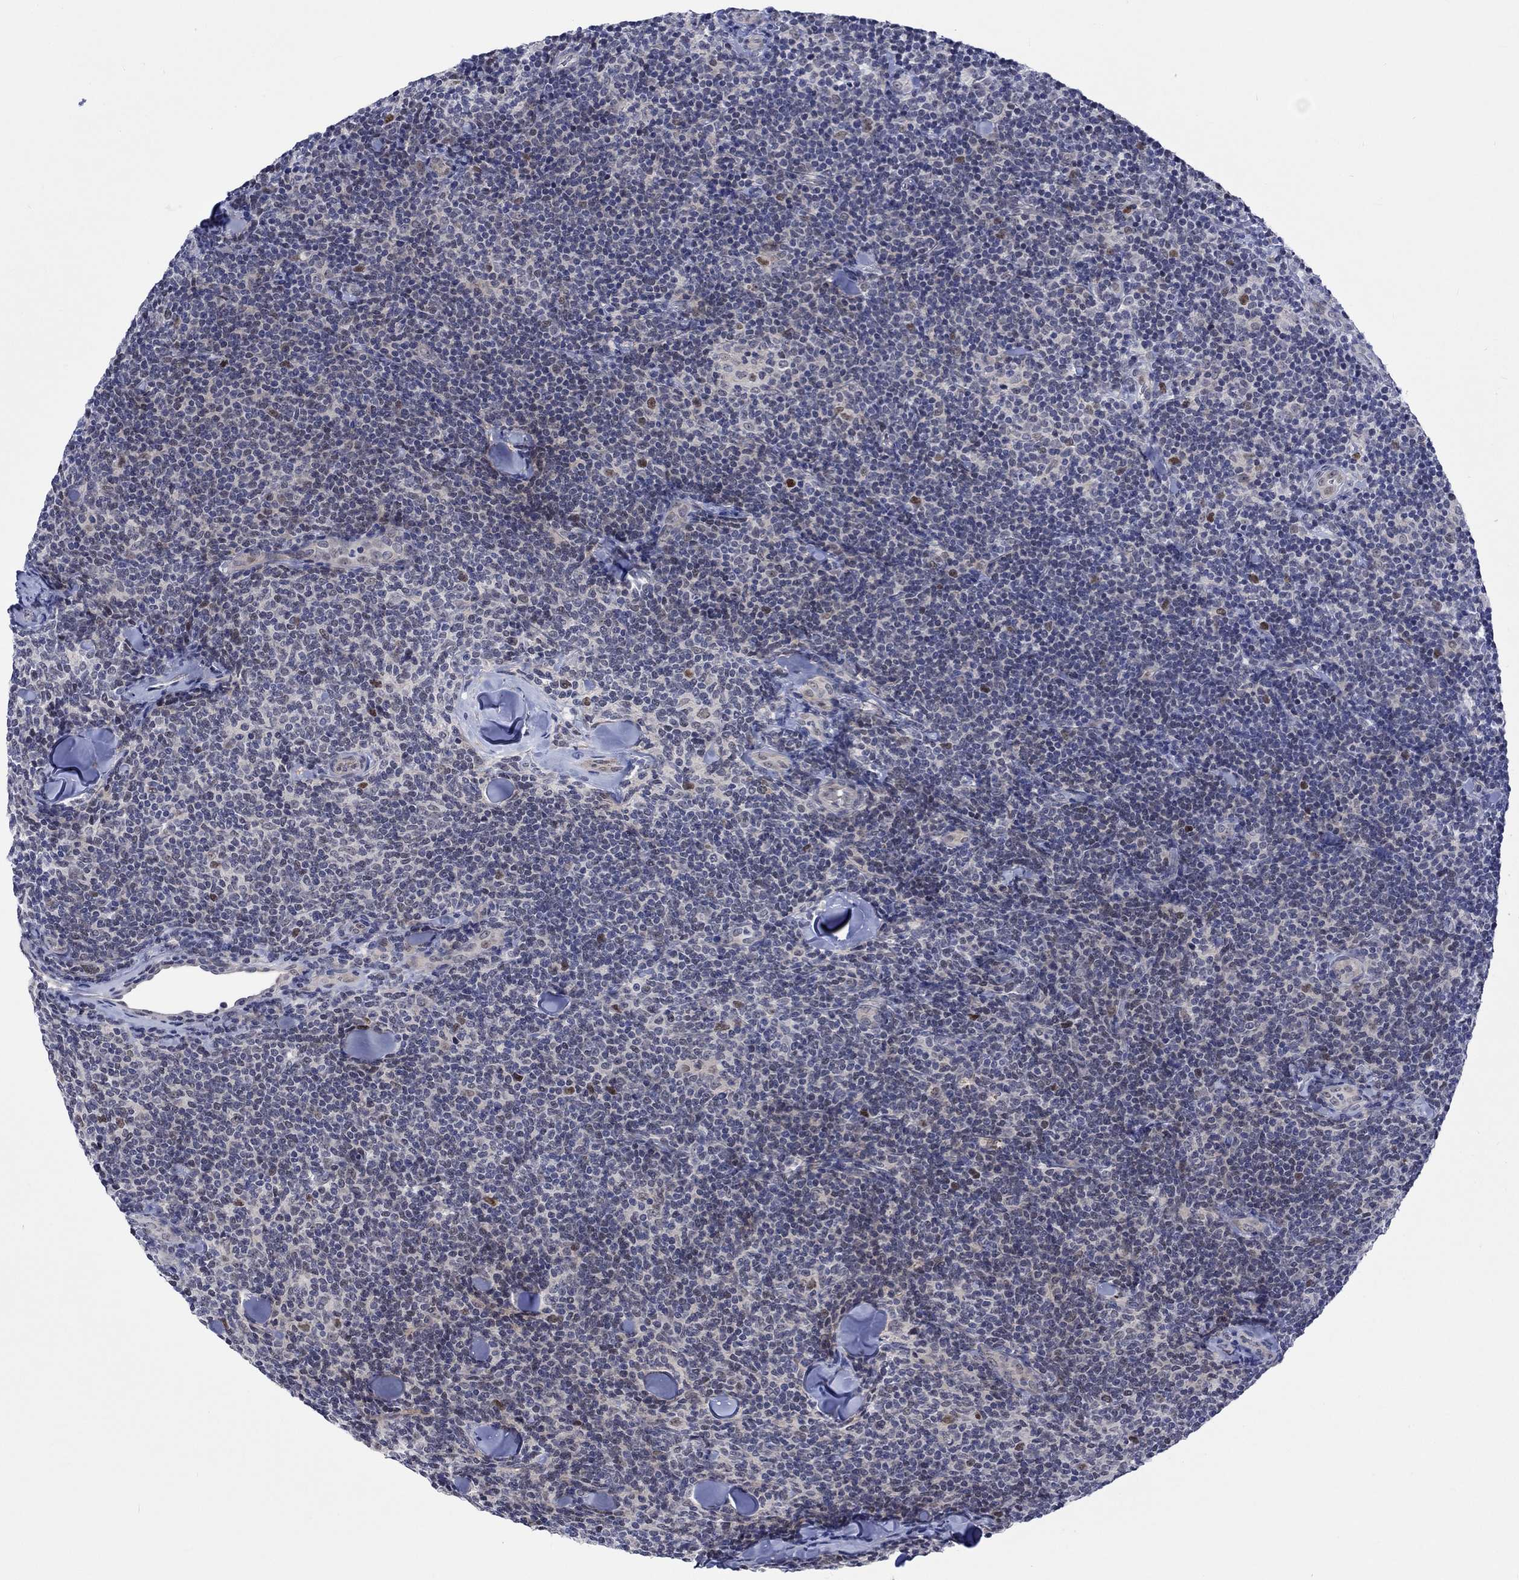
{"staining": {"intensity": "strong", "quantity": "<25%", "location": "nuclear"}, "tissue": "lymphoma", "cell_type": "Tumor cells", "image_type": "cancer", "snomed": [{"axis": "morphology", "description": "Malignant lymphoma, non-Hodgkin's type, Low grade"}, {"axis": "topography", "description": "Lymph node"}], "caption": "Immunohistochemistry (DAB) staining of malignant lymphoma, non-Hodgkin's type (low-grade) displays strong nuclear protein expression in approximately <25% of tumor cells. (DAB (3,3'-diaminobenzidine) = brown stain, brightfield microscopy at high magnification).", "gene": "E2F8", "patient": {"sex": "female", "age": 56}}